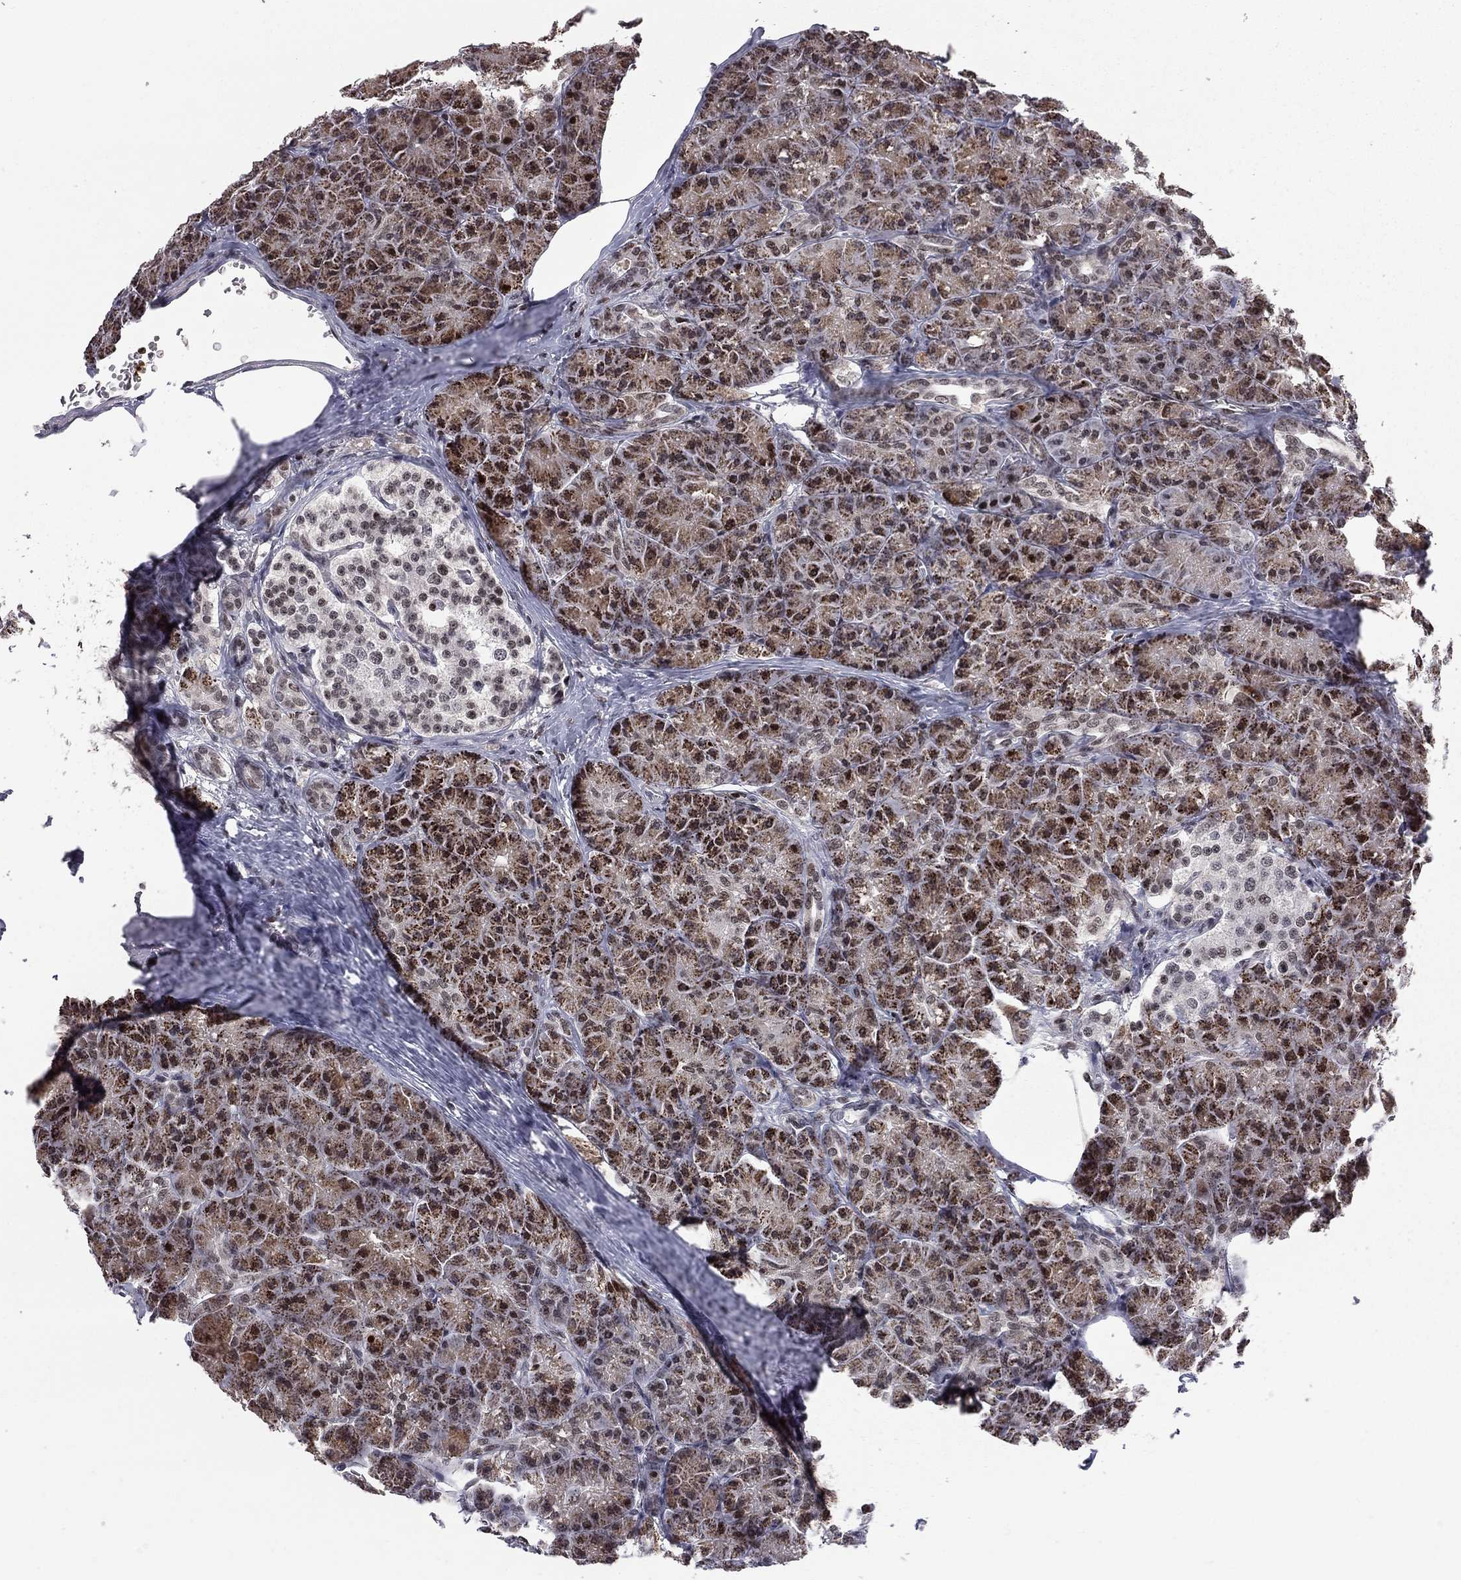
{"staining": {"intensity": "strong", "quantity": "25%-75%", "location": "cytoplasmic/membranous"}, "tissue": "pancreas", "cell_type": "Exocrine glandular cells", "image_type": "normal", "snomed": [{"axis": "morphology", "description": "Normal tissue, NOS"}, {"axis": "topography", "description": "Pancreas"}], "caption": "IHC photomicrograph of unremarkable human pancreas stained for a protein (brown), which shows high levels of strong cytoplasmic/membranous expression in approximately 25%-75% of exocrine glandular cells.", "gene": "RNASEH2C", "patient": {"sex": "male", "age": 57}}